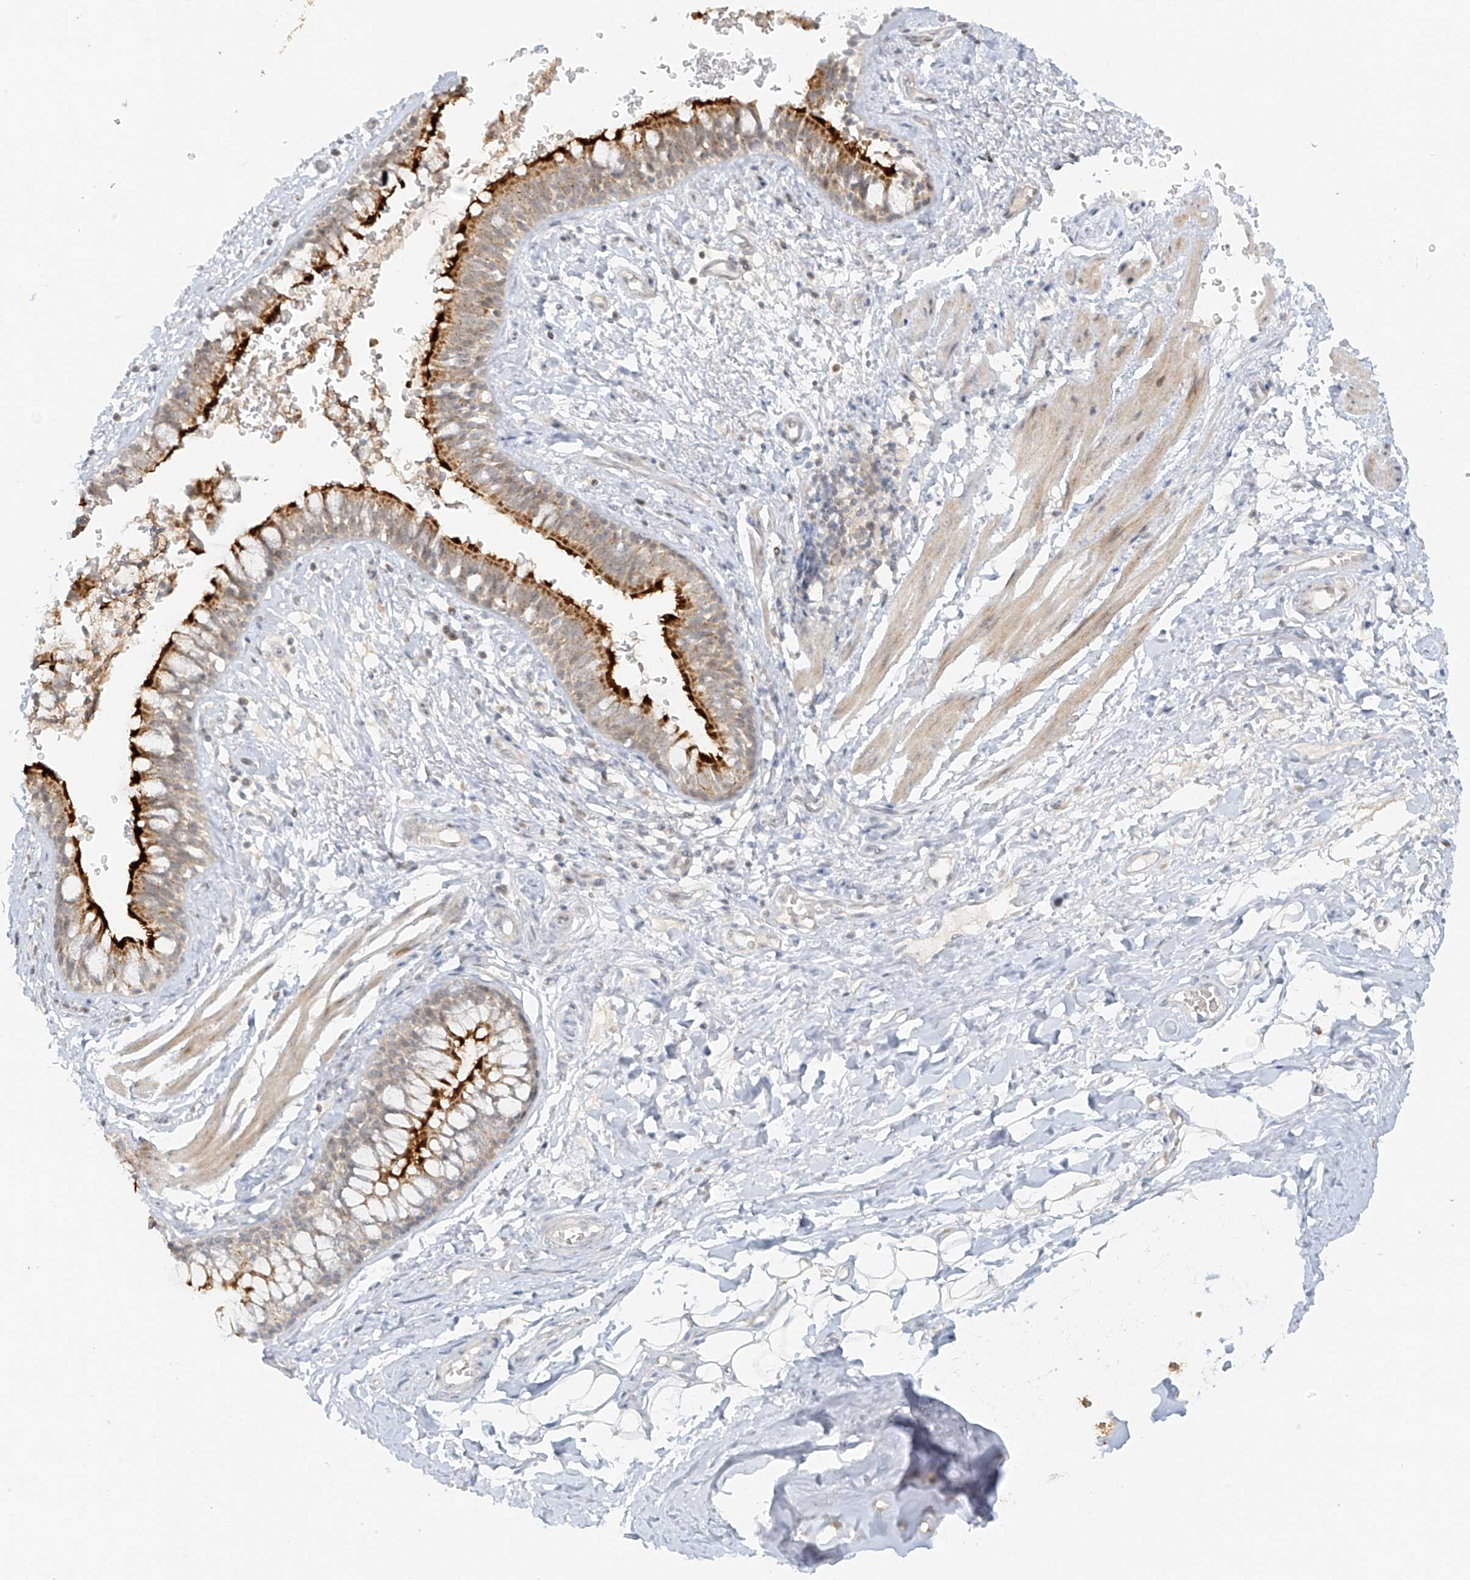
{"staining": {"intensity": "strong", "quantity": ">75%", "location": "cytoplasmic/membranous"}, "tissue": "bronchus", "cell_type": "Respiratory epithelial cells", "image_type": "normal", "snomed": [{"axis": "morphology", "description": "Normal tissue, NOS"}, {"axis": "topography", "description": "Cartilage tissue"}, {"axis": "topography", "description": "Bronchus"}], "caption": "Immunohistochemistry (IHC) (DAB) staining of unremarkable human bronchus reveals strong cytoplasmic/membranous protein expression in about >75% of respiratory epithelial cells. The staining was performed using DAB (3,3'-diaminobenzidine), with brown indicating positive protein expression. Nuclei are stained blue with hematoxylin.", "gene": "MIPEP", "patient": {"sex": "female", "age": 36}}